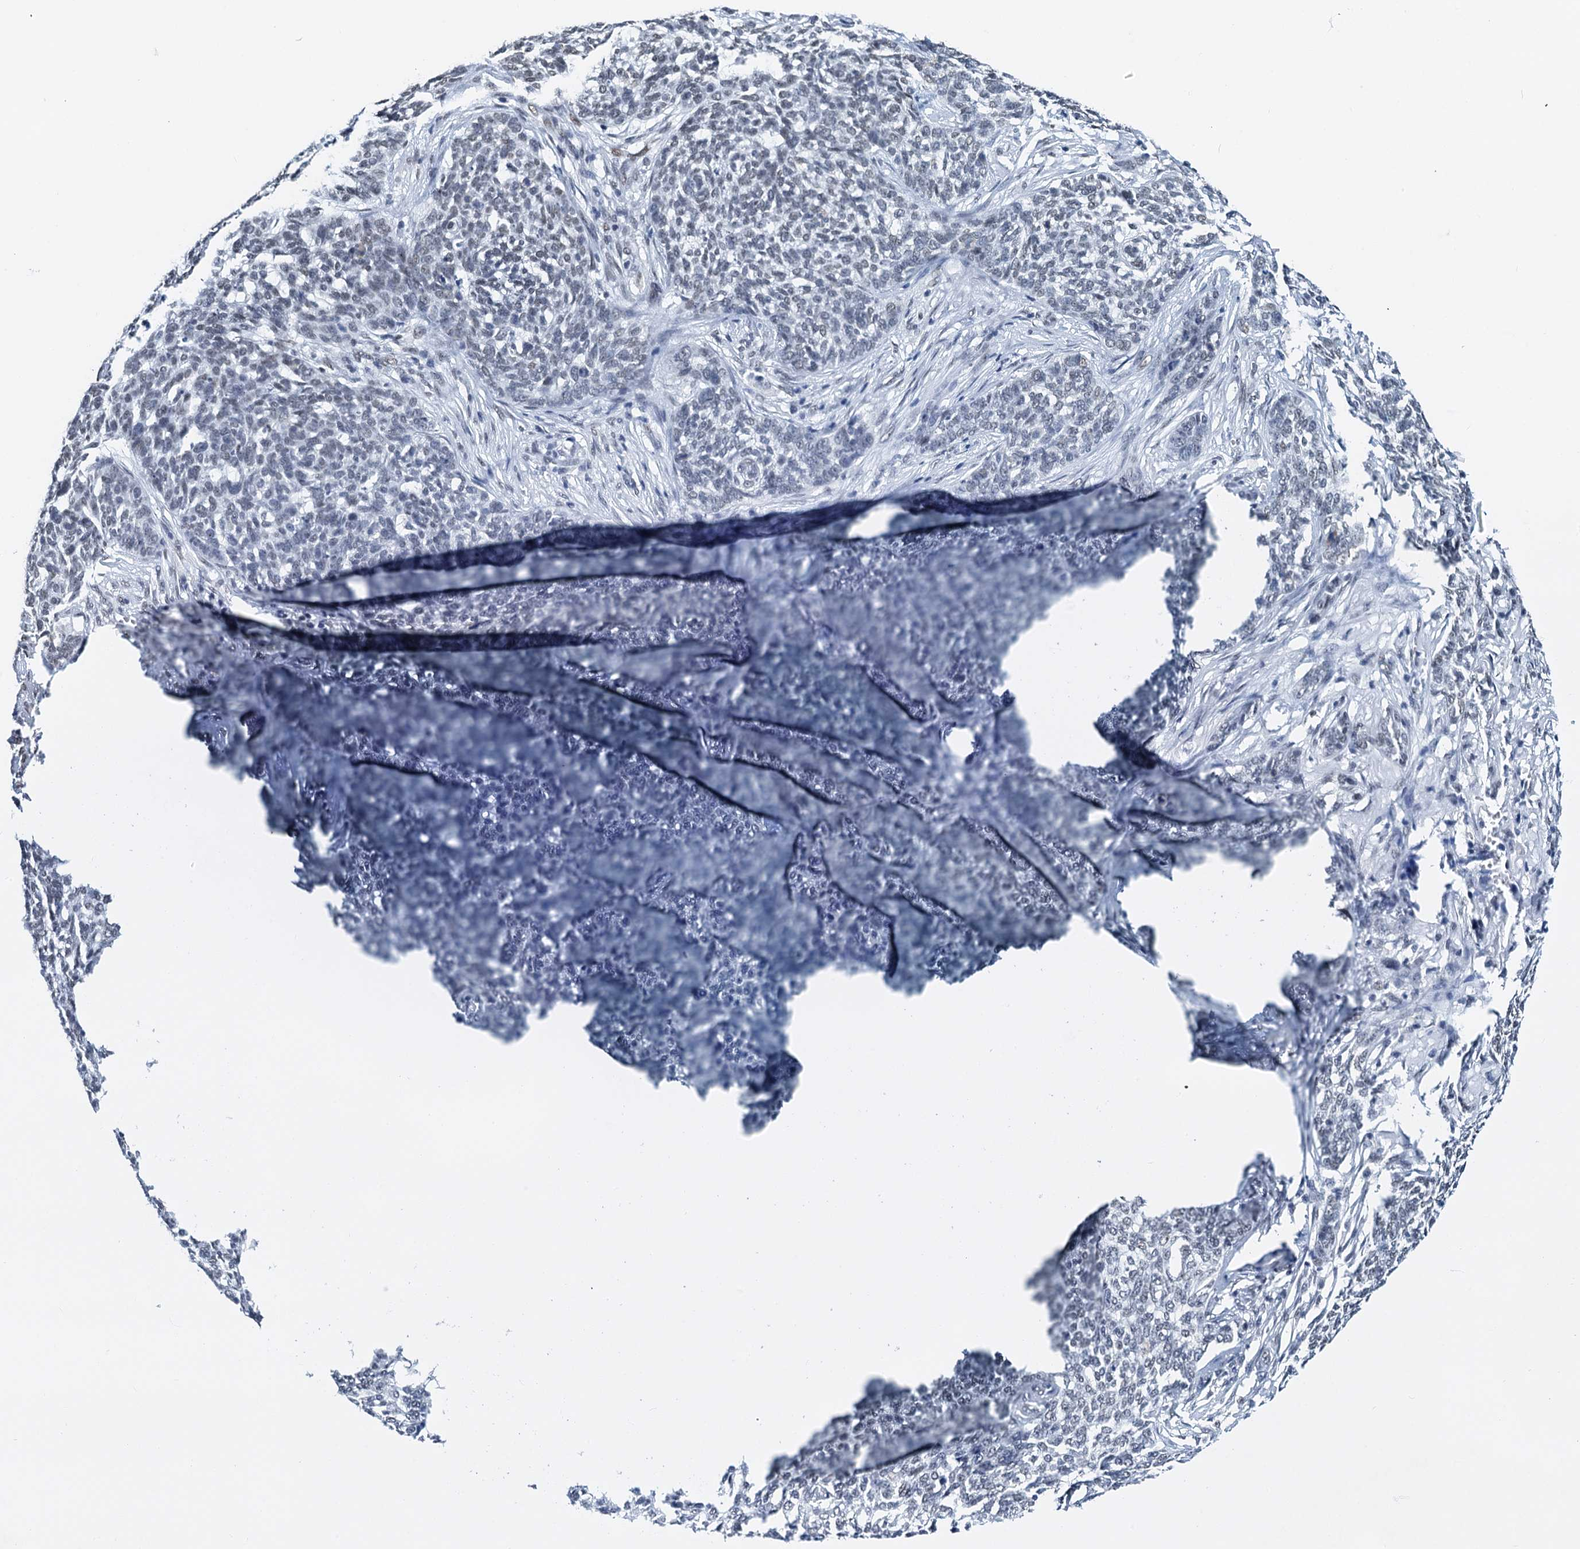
{"staining": {"intensity": "negative", "quantity": "none", "location": "none"}, "tissue": "skin cancer", "cell_type": "Tumor cells", "image_type": "cancer", "snomed": [{"axis": "morphology", "description": "Basal cell carcinoma"}, {"axis": "topography", "description": "Skin"}], "caption": "Immunohistochemical staining of human skin basal cell carcinoma exhibits no significant expression in tumor cells. The staining was performed using DAB to visualize the protein expression in brown, while the nuclei were stained in blue with hematoxylin (Magnification: 20x).", "gene": "SLTM", "patient": {"sex": "male", "age": 85}}